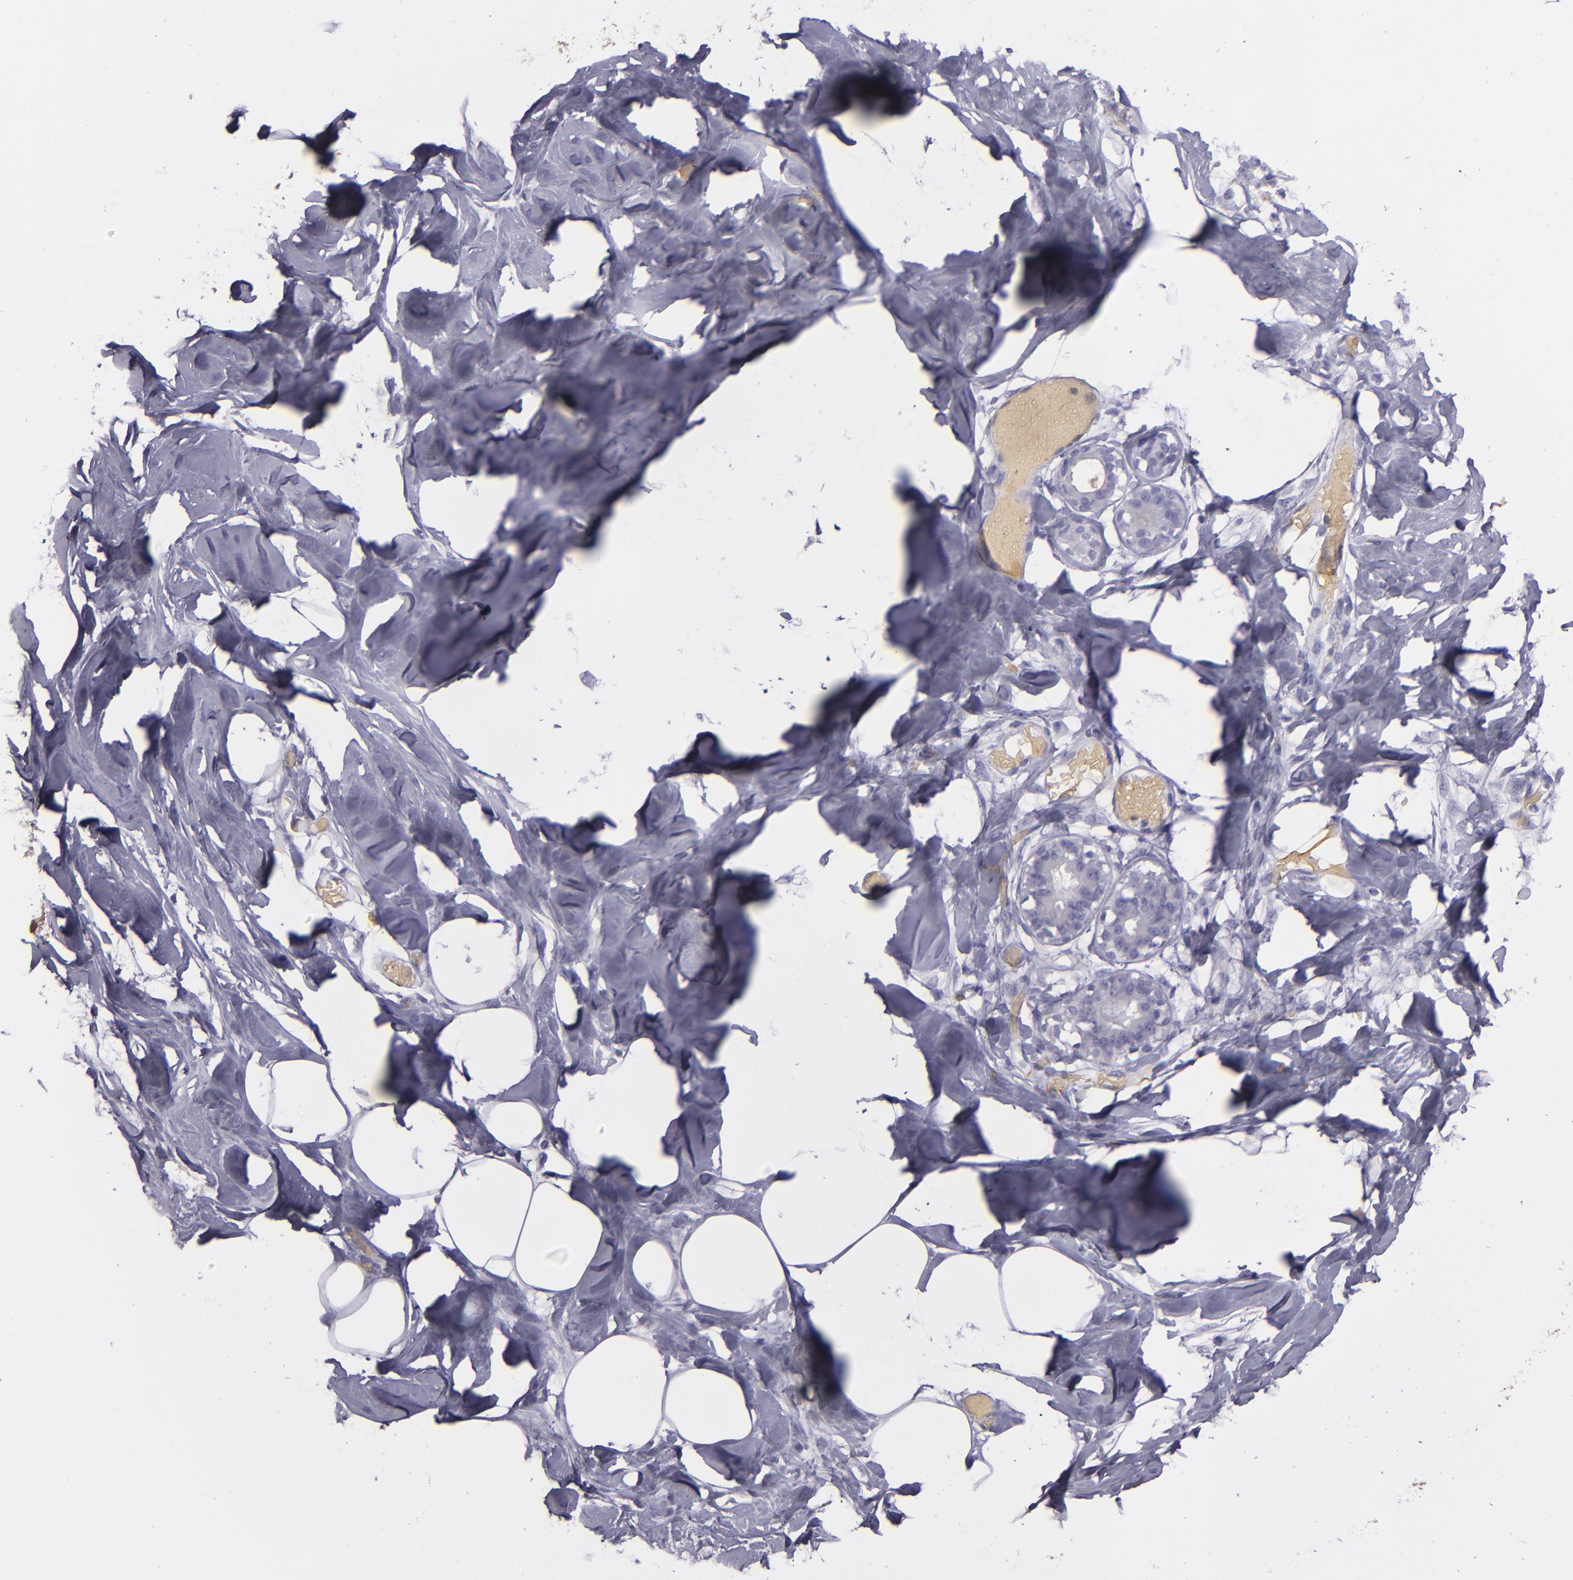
{"staining": {"intensity": "negative", "quantity": "none", "location": "none"}, "tissue": "breast", "cell_type": "Adipocytes", "image_type": "normal", "snomed": [{"axis": "morphology", "description": "Normal tissue, NOS"}, {"axis": "topography", "description": "Breast"}, {"axis": "topography", "description": "Soft tissue"}], "caption": "This is an immunohistochemistry micrograph of unremarkable breast. There is no expression in adipocytes.", "gene": "ACE", "patient": {"sex": "female", "age": 25}}